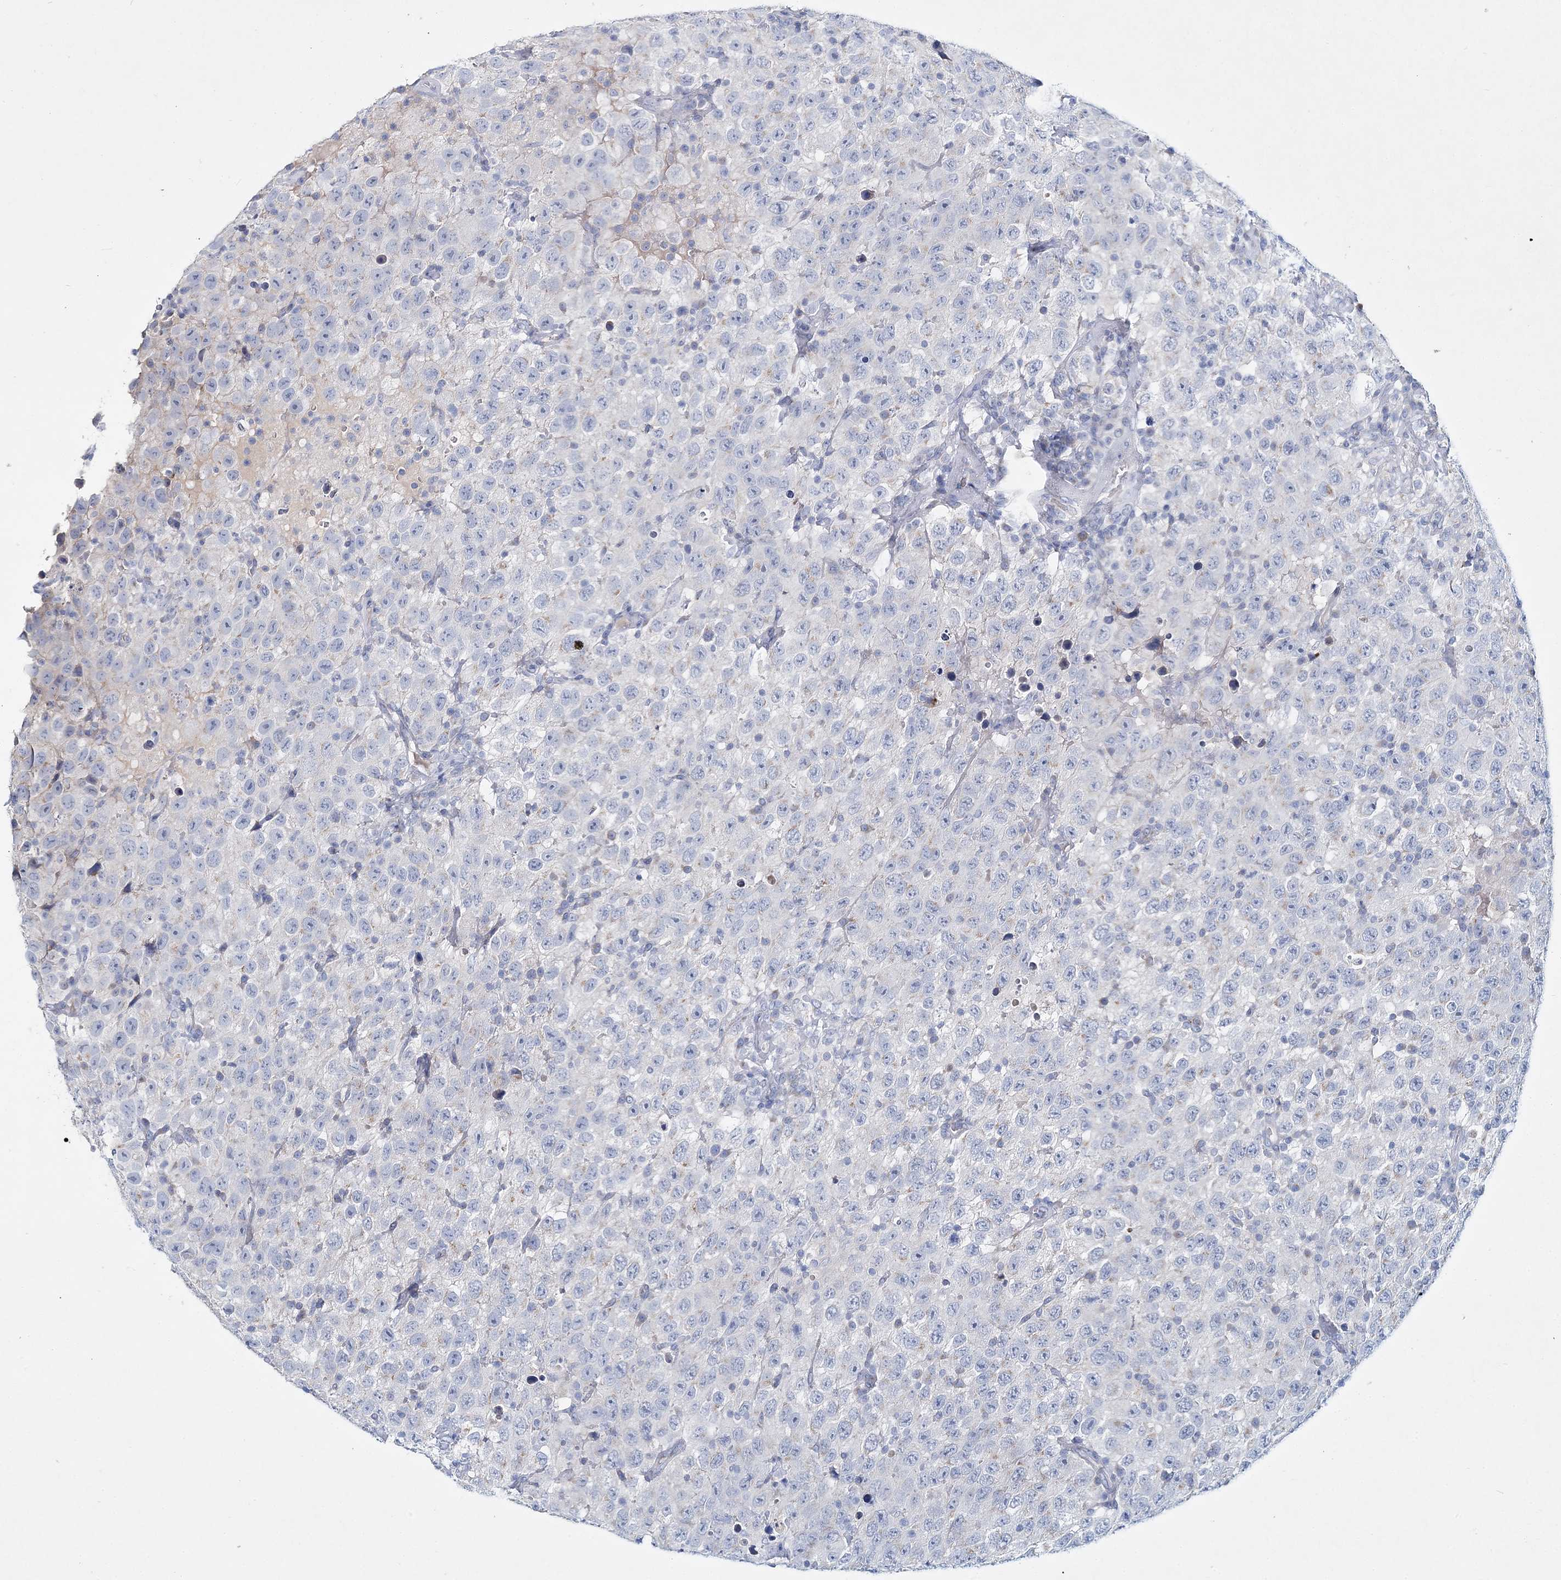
{"staining": {"intensity": "negative", "quantity": "none", "location": "none"}, "tissue": "testis cancer", "cell_type": "Tumor cells", "image_type": "cancer", "snomed": [{"axis": "morphology", "description": "Seminoma, NOS"}, {"axis": "topography", "description": "Testis"}], "caption": "Micrograph shows no protein expression in tumor cells of seminoma (testis) tissue.", "gene": "ADGRL1", "patient": {"sex": "male", "age": 41}}